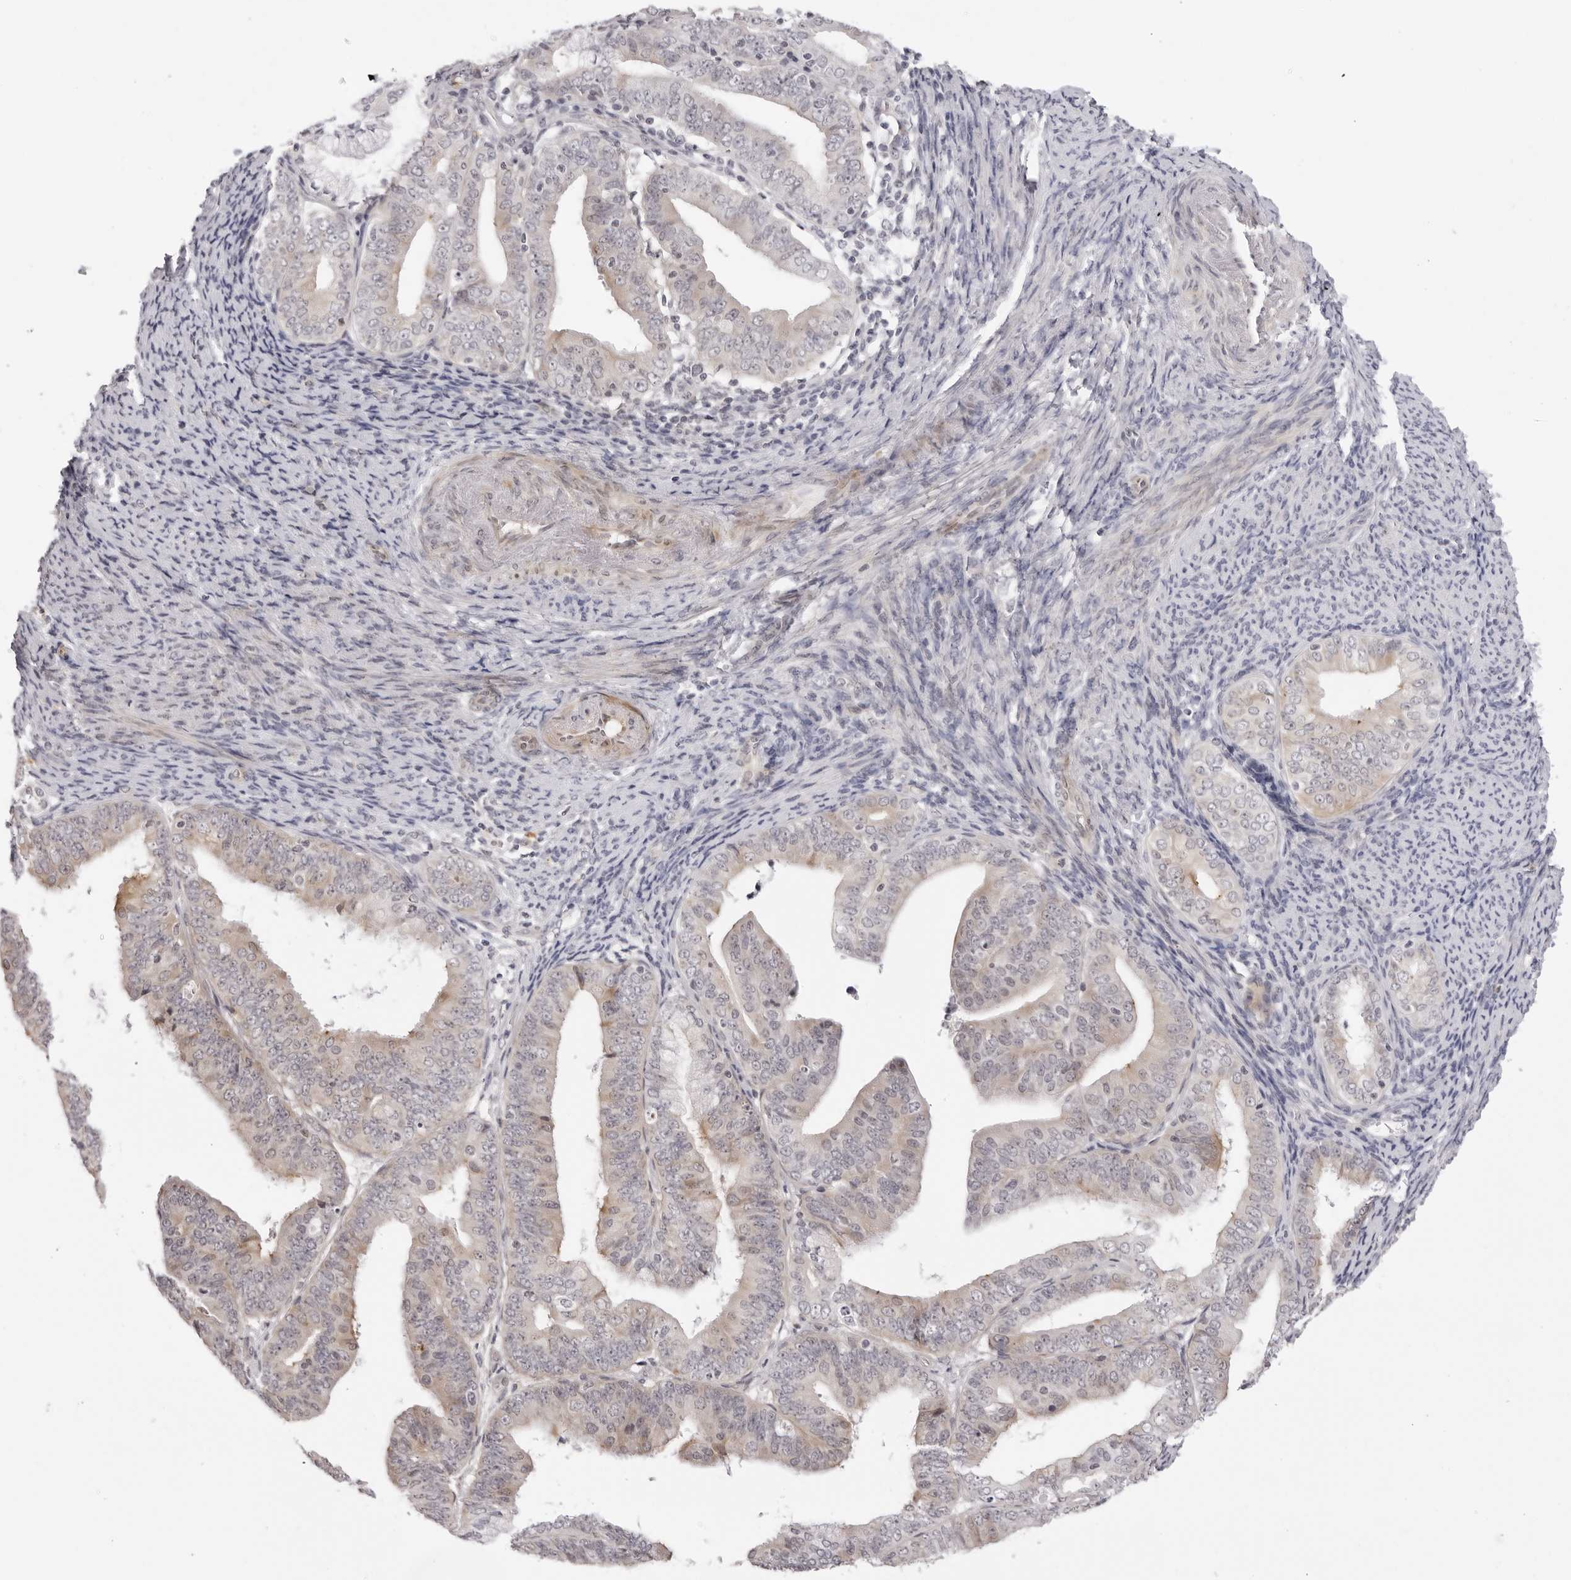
{"staining": {"intensity": "weak", "quantity": "<25%", "location": "cytoplasmic/membranous"}, "tissue": "endometrial cancer", "cell_type": "Tumor cells", "image_type": "cancer", "snomed": [{"axis": "morphology", "description": "Adenocarcinoma, NOS"}, {"axis": "topography", "description": "Endometrium"}], "caption": "Immunohistochemistry image of neoplastic tissue: endometrial adenocarcinoma stained with DAB shows no significant protein positivity in tumor cells.", "gene": "SUGCT", "patient": {"sex": "female", "age": 63}}